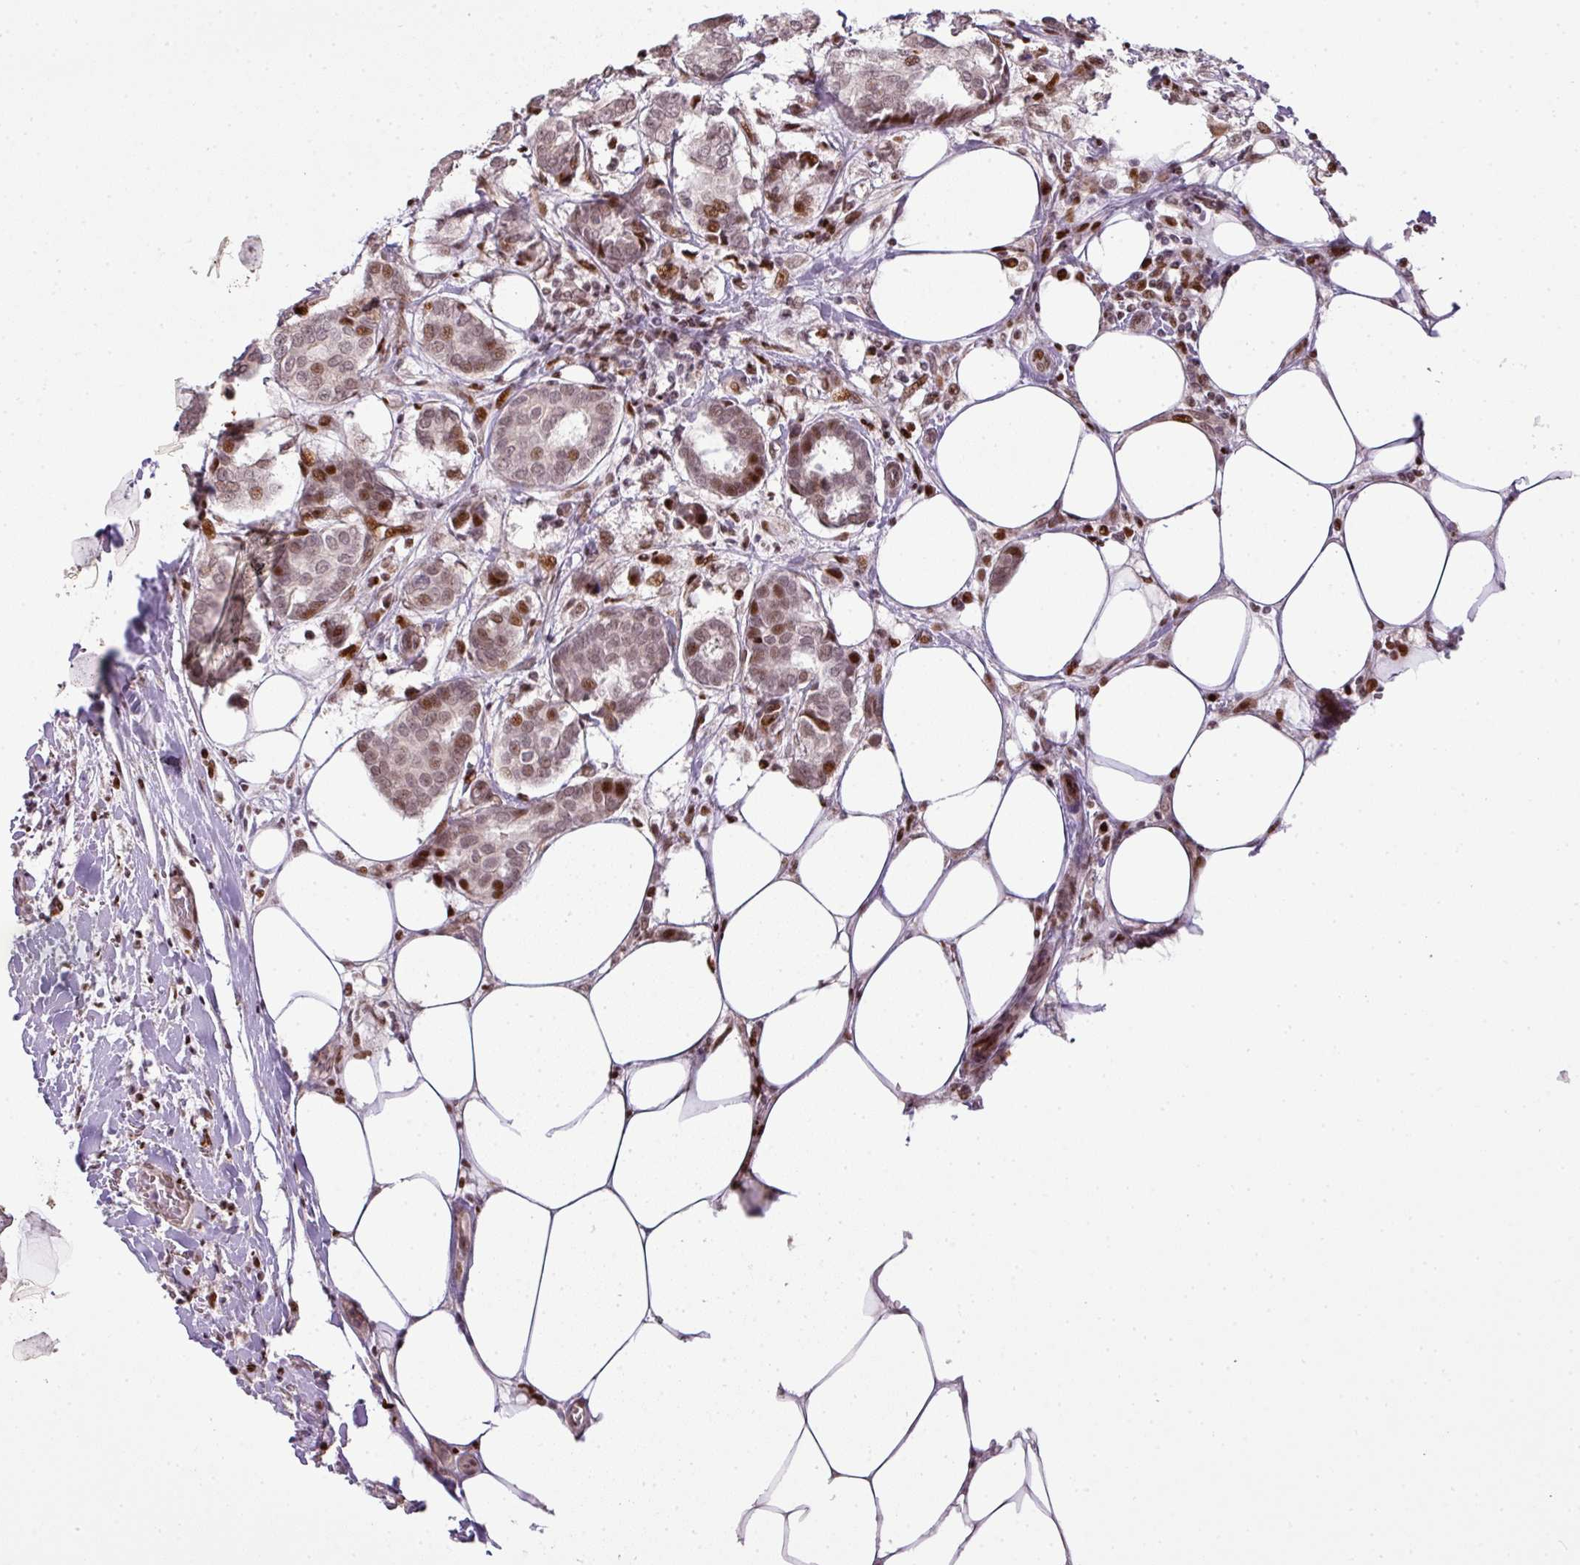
{"staining": {"intensity": "moderate", "quantity": "25%-75%", "location": "nuclear"}, "tissue": "breast cancer", "cell_type": "Tumor cells", "image_type": "cancer", "snomed": [{"axis": "morphology", "description": "Duct carcinoma"}, {"axis": "topography", "description": "Breast"}], "caption": "Infiltrating ductal carcinoma (breast) tissue displays moderate nuclear staining in approximately 25%-75% of tumor cells (brown staining indicates protein expression, while blue staining denotes nuclei).", "gene": "MYSM1", "patient": {"sex": "female", "age": 73}}